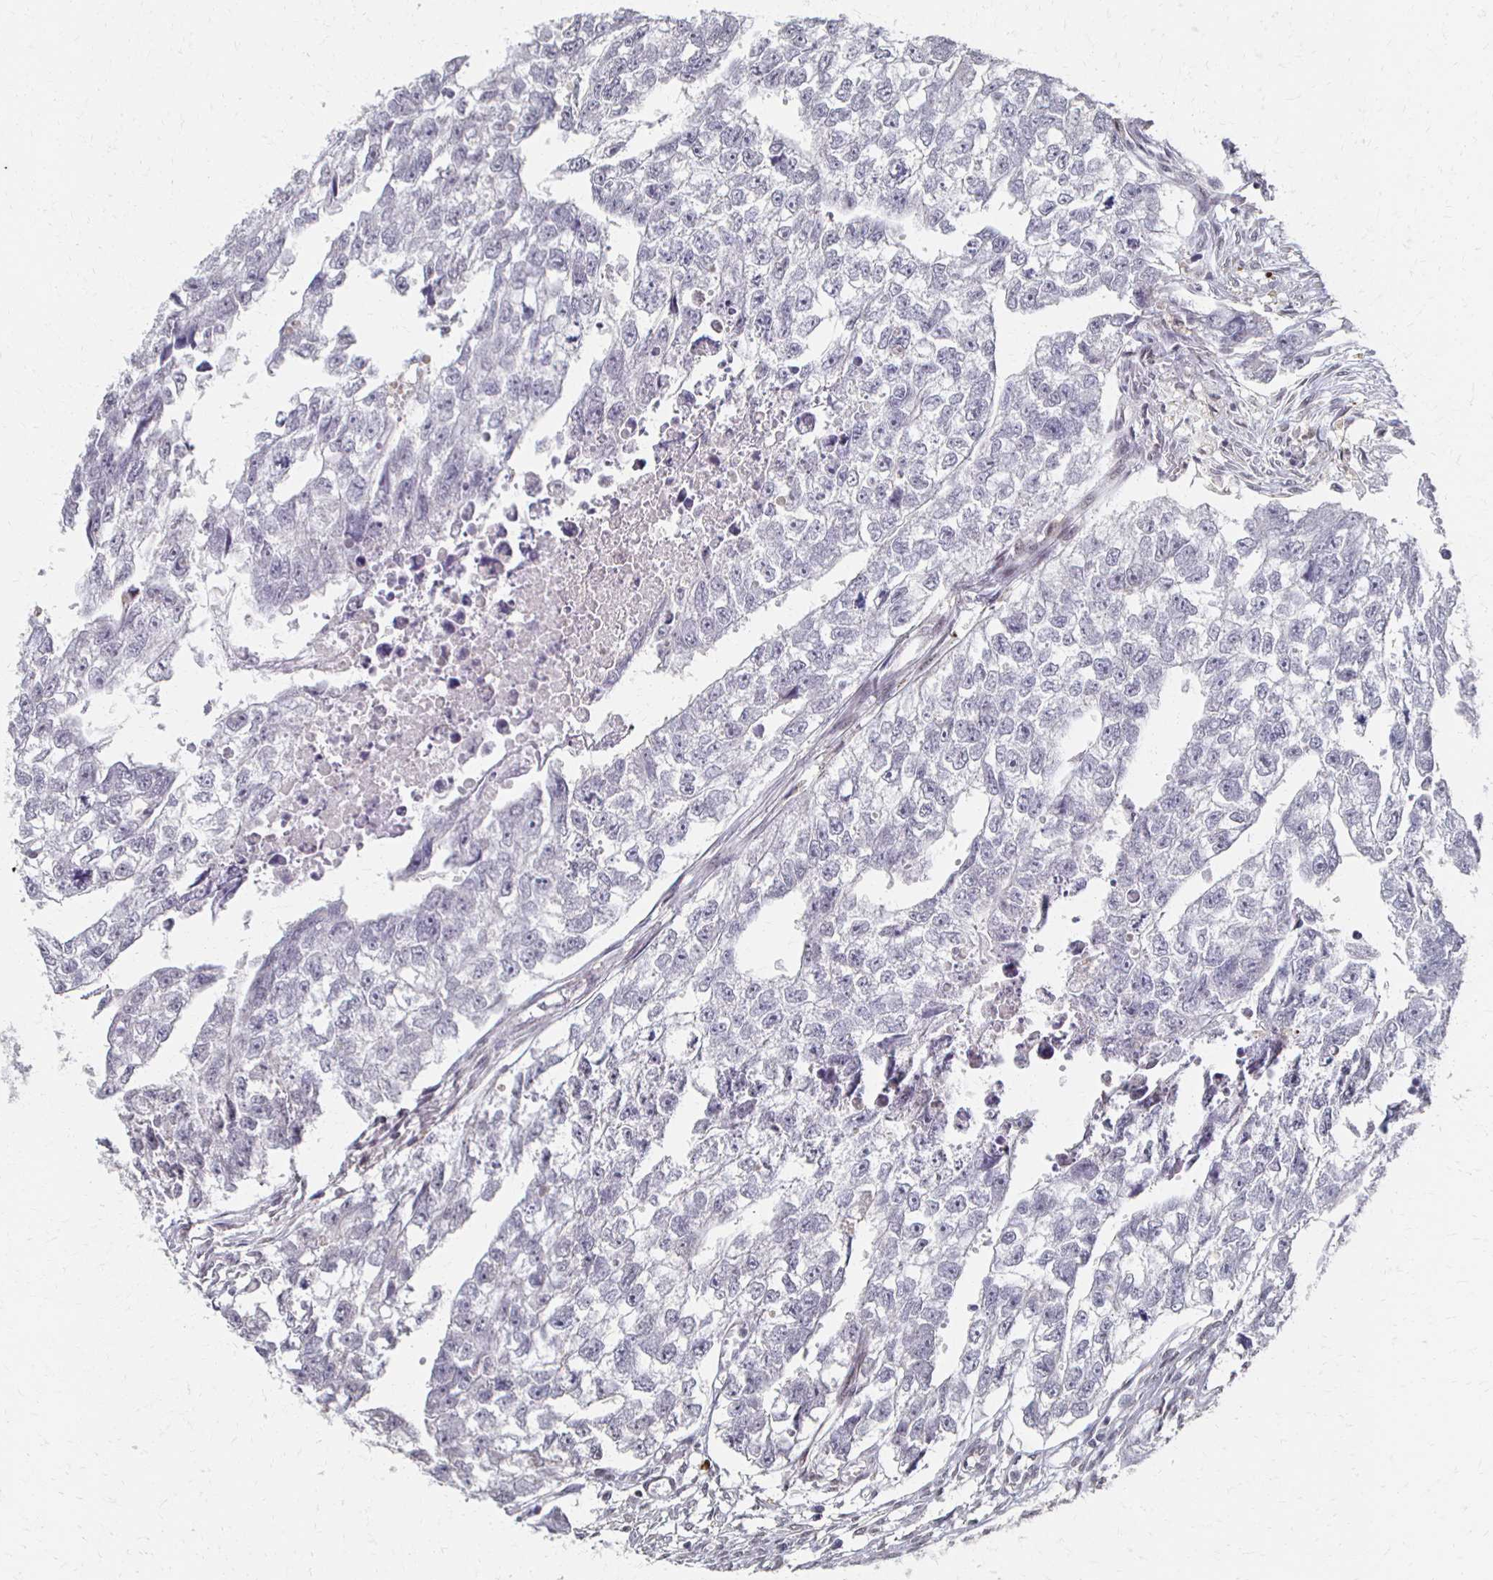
{"staining": {"intensity": "negative", "quantity": "none", "location": "none"}, "tissue": "testis cancer", "cell_type": "Tumor cells", "image_type": "cancer", "snomed": [{"axis": "morphology", "description": "Carcinoma, Embryonal, NOS"}, {"axis": "morphology", "description": "Teratoma, malignant, NOS"}, {"axis": "topography", "description": "Testis"}], "caption": "Immunohistochemistry of human malignant teratoma (testis) shows no staining in tumor cells.", "gene": "DAB1", "patient": {"sex": "male", "age": 44}}